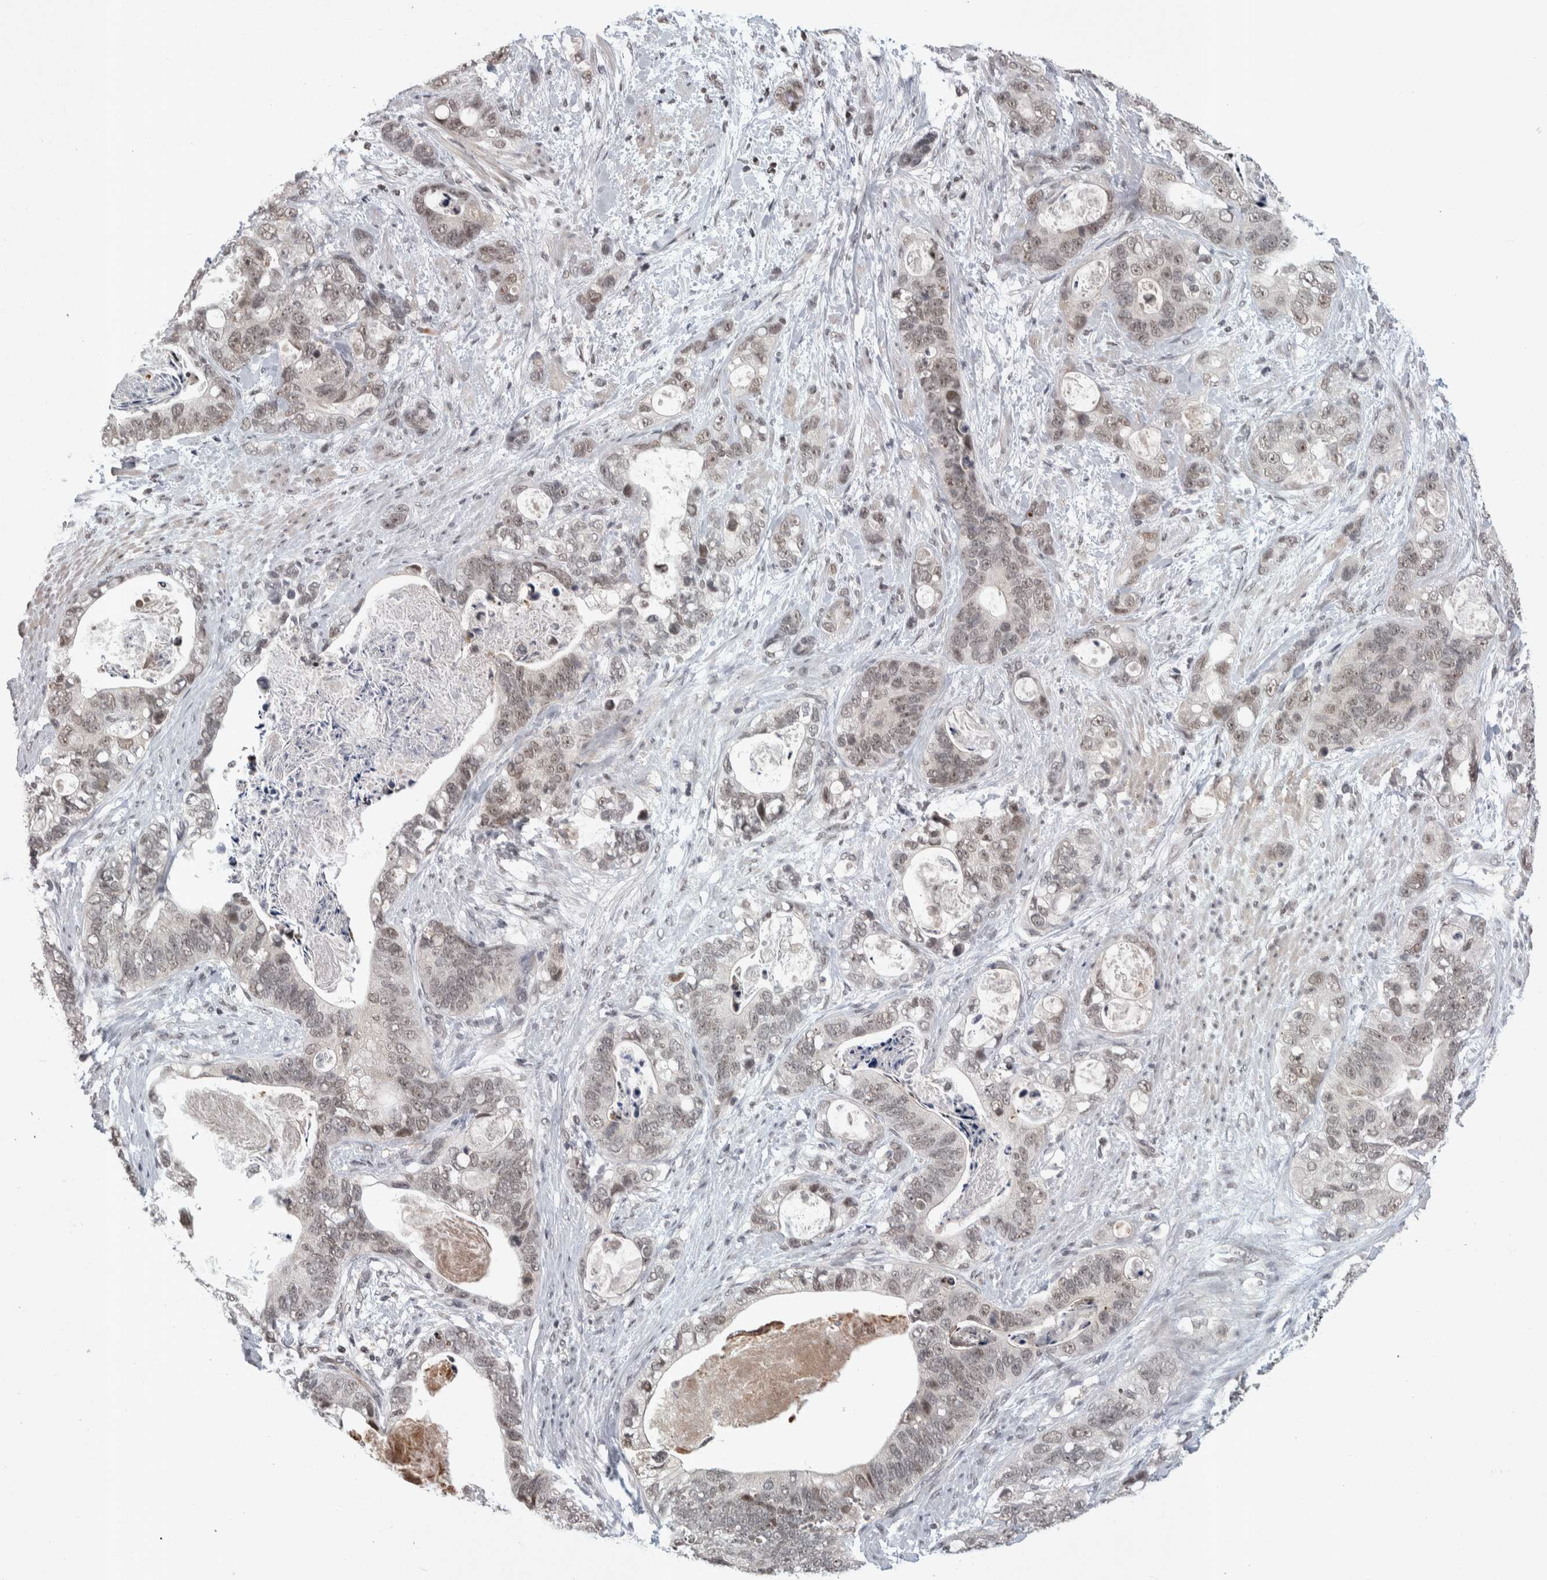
{"staining": {"intensity": "weak", "quantity": "25%-75%", "location": "nuclear"}, "tissue": "stomach cancer", "cell_type": "Tumor cells", "image_type": "cancer", "snomed": [{"axis": "morphology", "description": "Normal tissue, NOS"}, {"axis": "morphology", "description": "Adenocarcinoma, NOS"}, {"axis": "topography", "description": "Stomach"}], "caption": "The image demonstrates staining of stomach cancer (adenocarcinoma), revealing weak nuclear protein positivity (brown color) within tumor cells.", "gene": "ZSCAN21", "patient": {"sex": "female", "age": 89}}